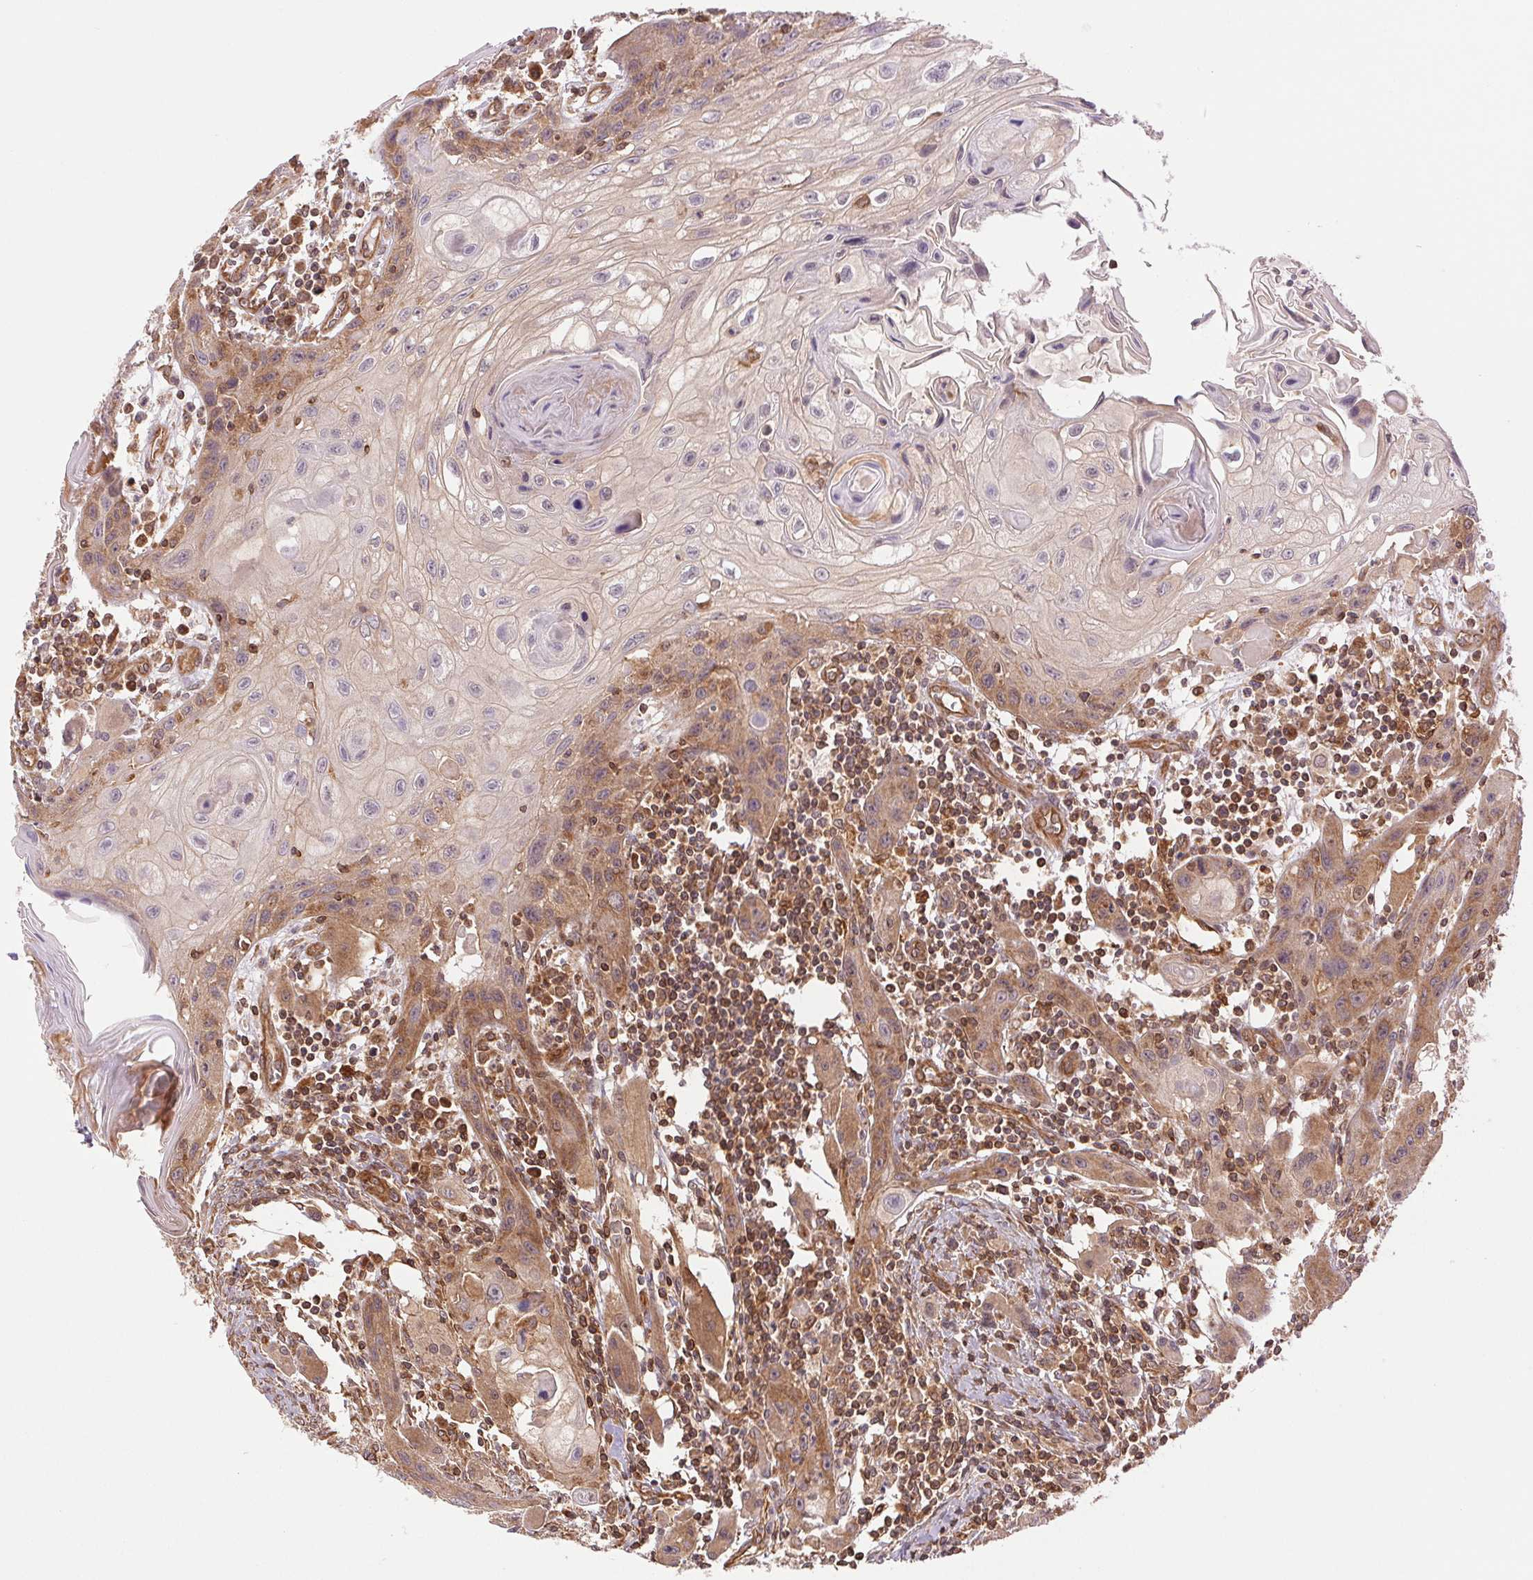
{"staining": {"intensity": "moderate", "quantity": "<25%", "location": "cytoplasmic/membranous"}, "tissue": "head and neck cancer", "cell_type": "Tumor cells", "image_type": "cancer", "snomed": [{"axis": "morphology", "description": "Squamous cell carcinoma, NOS"}, {"axis": "topography", "description": "Oral tissue"}, {"axis": "topography", "description": "Head-Neck"}], "caption": "IHC staining of head and neck squamous cell carcinoma, which exhibits low levels of moderate cytoplasmic/membranous staining in about <25% of tumor cells indicating moderate cytoplasmic/membranous protein staining. The staining was performed using DAB (3,3'-diaminobenzidine) (brown) for protein detection and nuclei were counterstained in hematoxylin (blue).", "gene": "STARD7", "patient": {"sex": "male", "age": 58}}